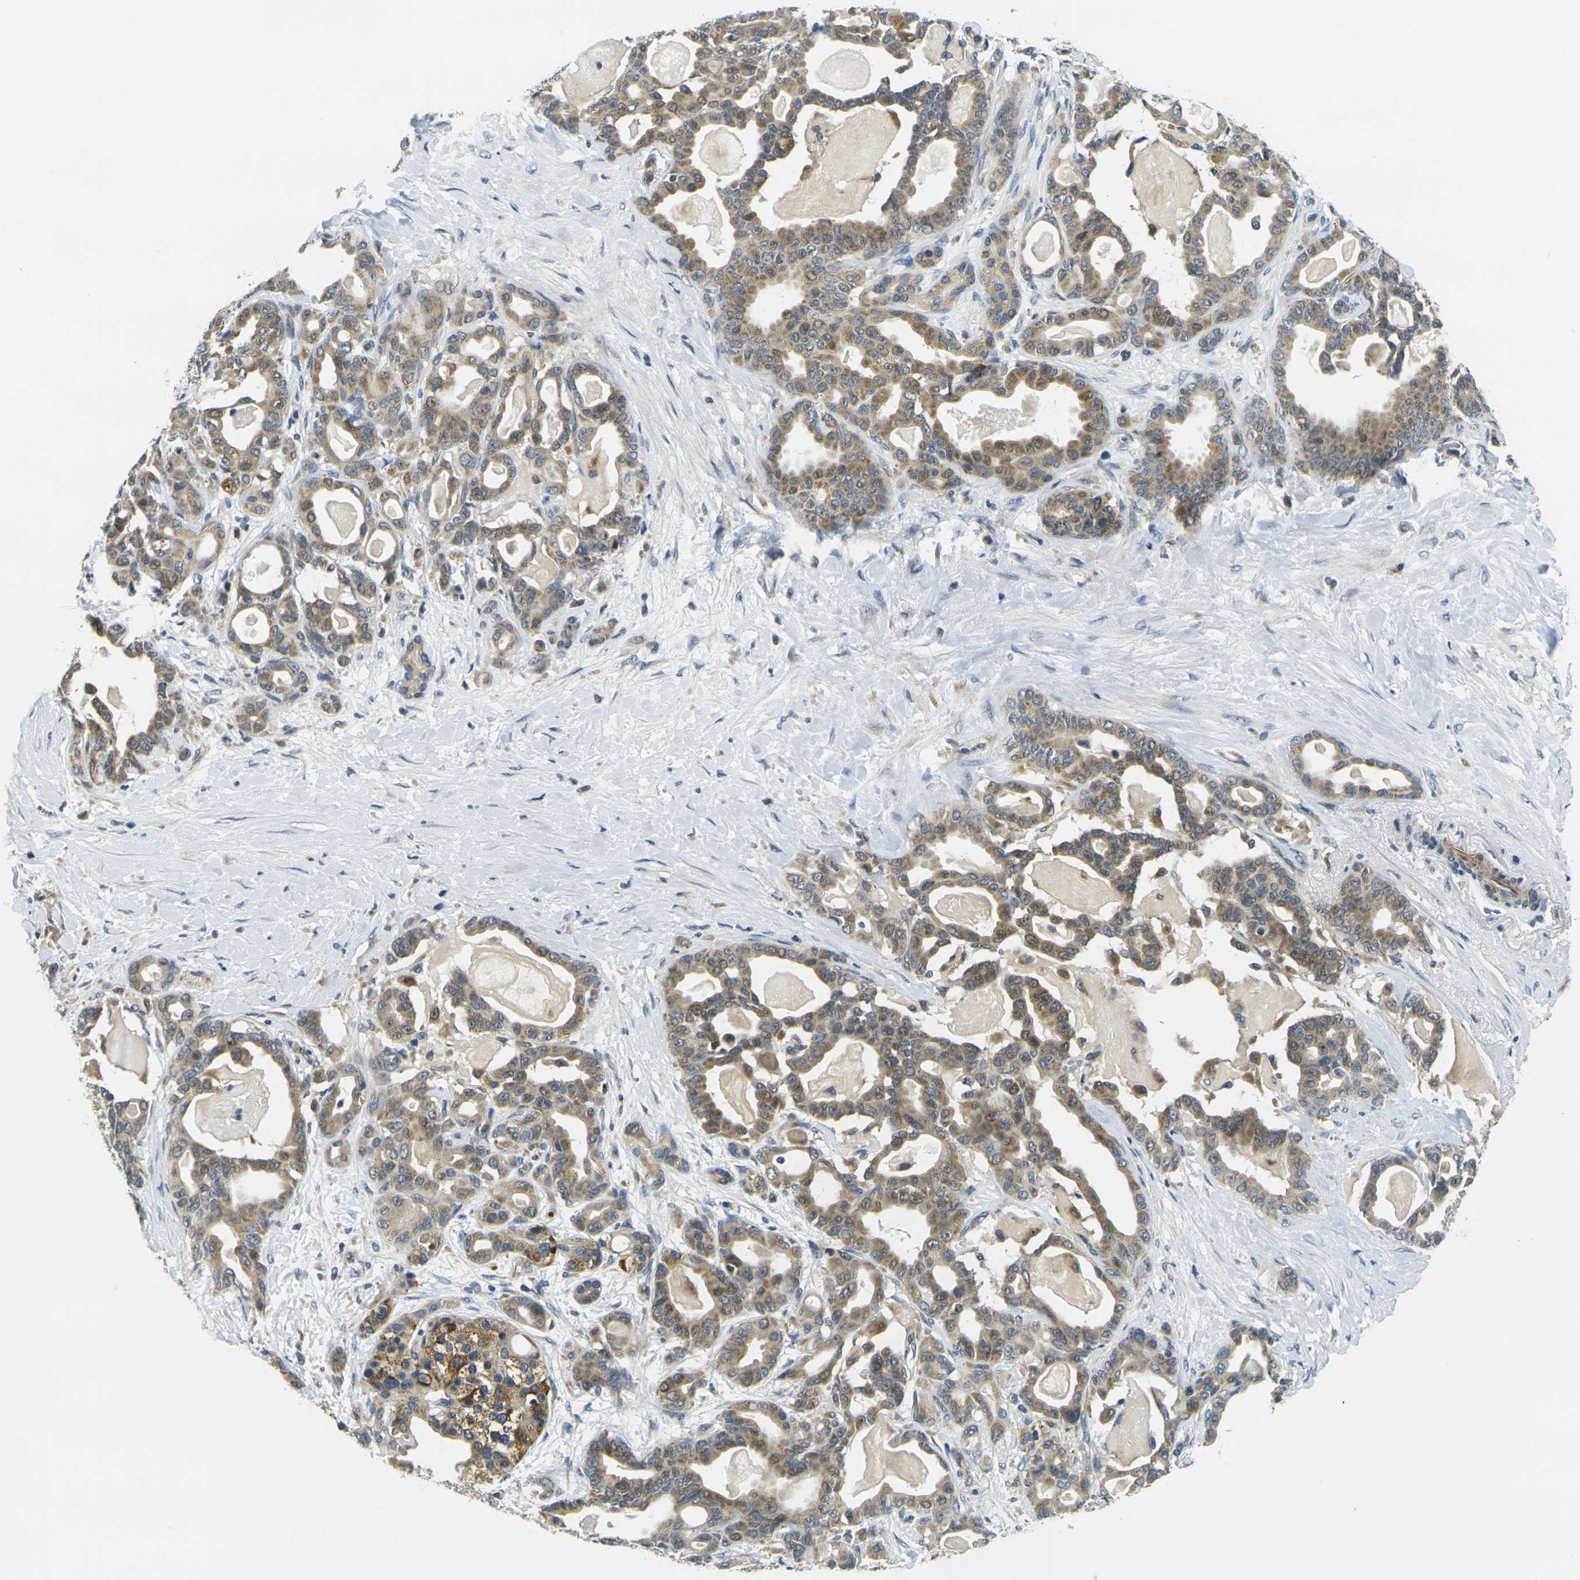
{"staining": {"intensity": "moderate", "quantity": ">75%", "location": "cytoplasmic/membranous"}, "tissue": "pancreatic cancer", "cell_type": "Tumor cells", "image_type": "cancer", "snomed": [{"axis": "morphology", "description": "Adenocarcinoma, NOS"}, {"axis": "topography", "description": "Pancreas"}], "caption": "Protein staining demonstrates moderate cytoplasmic/membranous staining in approximately >75% of tumor cells in pancreatic adenocarcinoma. Nuclei are stained in blue.", "gene": "MINAR2", "patient": {"sex": "male", "age": 63}}